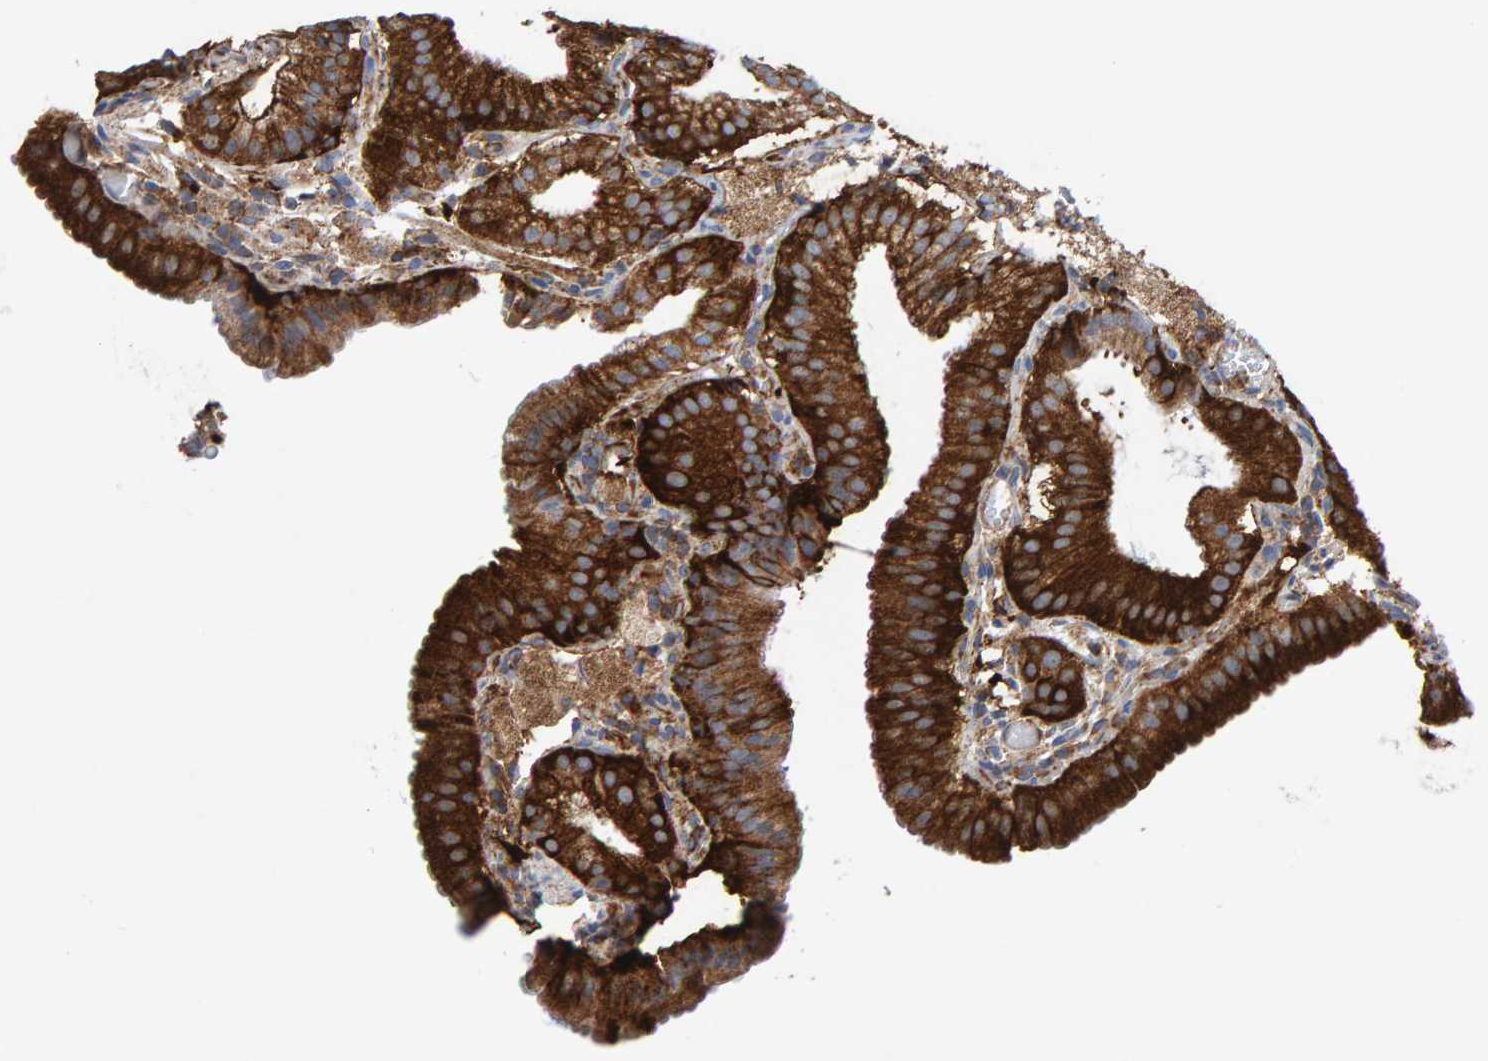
{"staining": {"intensity": "strong", "quantity": ">75%", "location": "cytoplasmic/membranous"}, "tissue": "gallbladder", "cell_type": "Glandular cells", "image_type": "normal", "snomed": [{"axis": "morphology", "description": "Normal tissue, NOS"}, {"axis": "topography", "description": "Gallbladder"}], "caption": "A brown stain labels strong cytoplasmic/membranous staining of a protein in glandular cells of normal human gallbladder. (DAB IHC with brightfield microscopy, high magnification).", "gene": "MVP", "patient": {"sex": "male", "age": 54}}